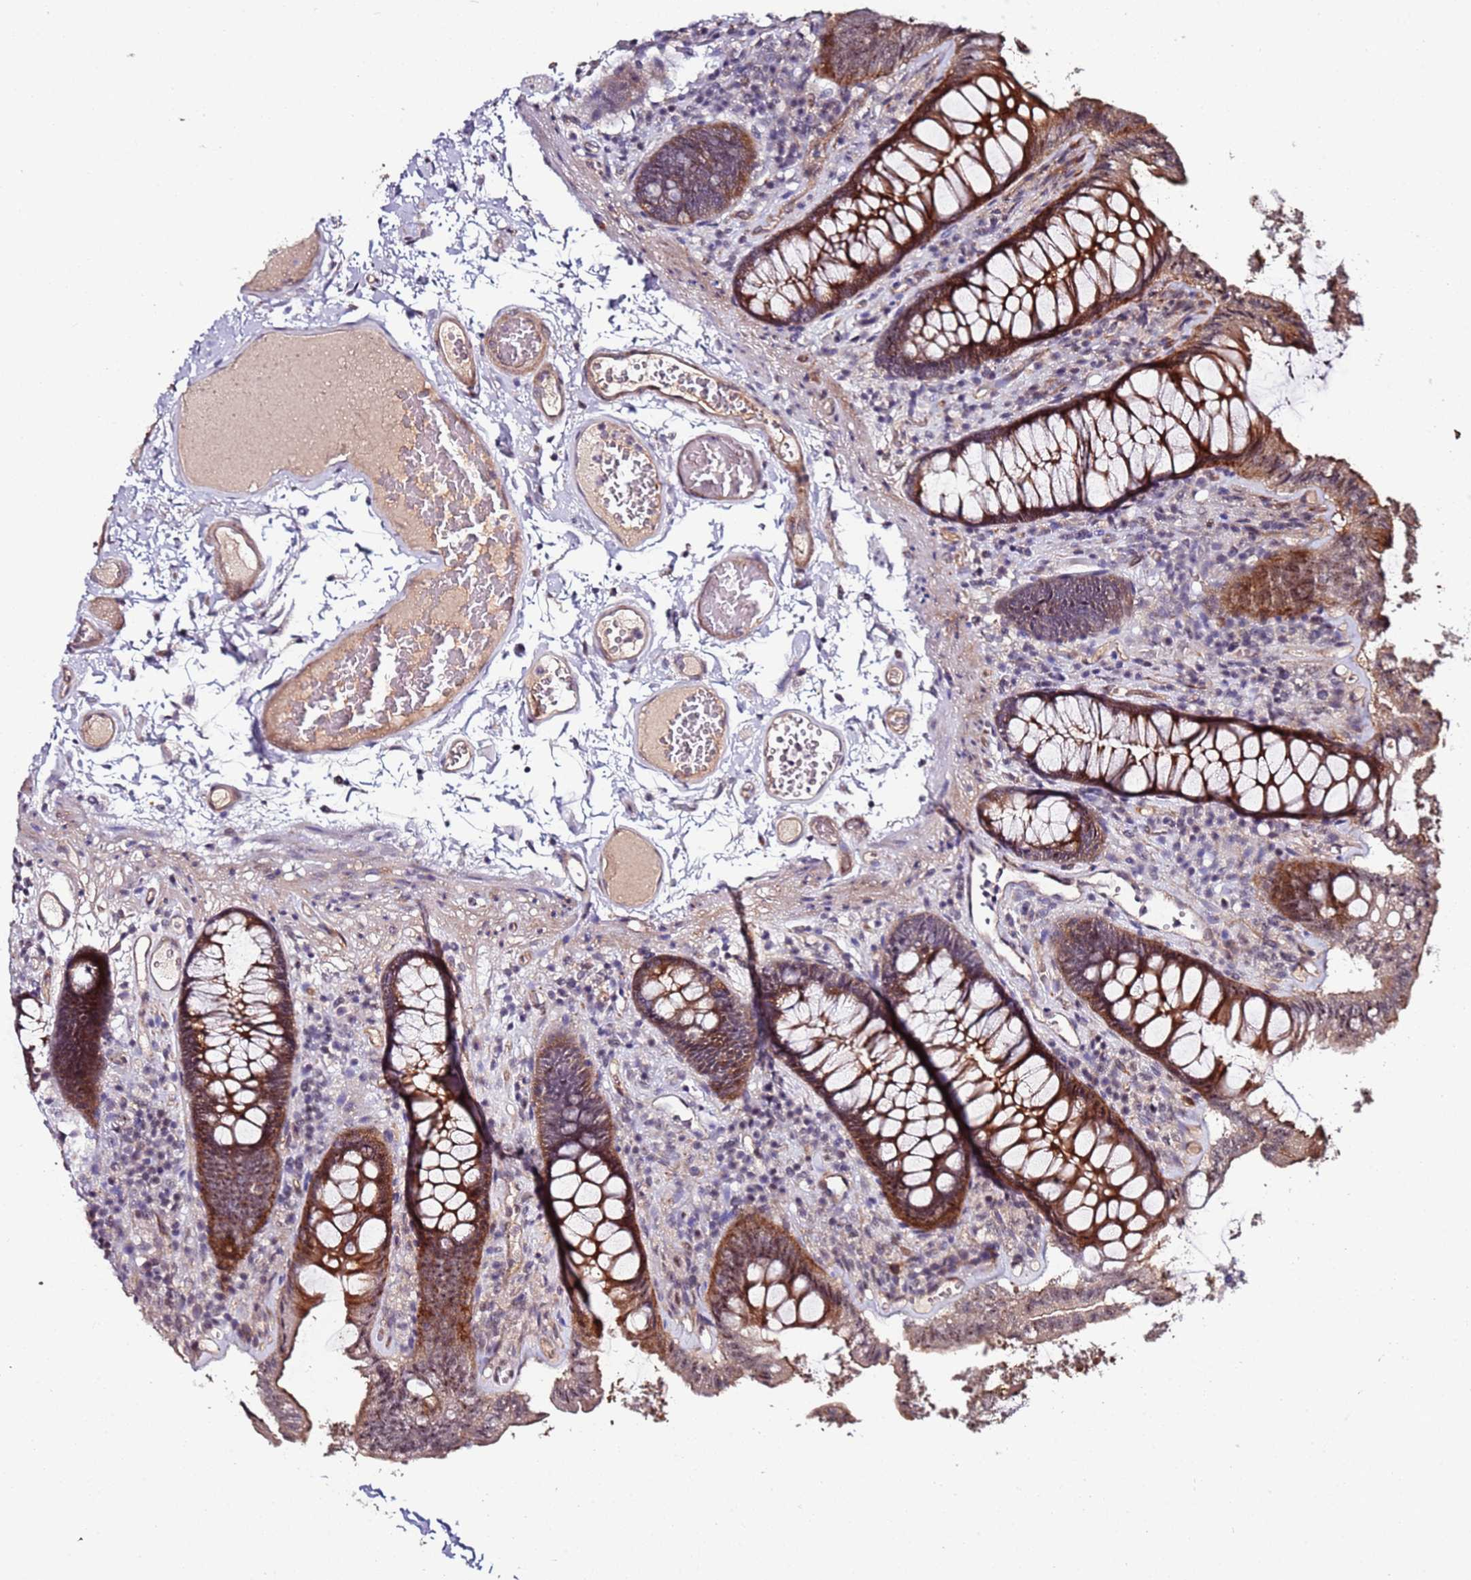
{"staining": {"intensity": "moderate", "quantity": ">75%", "location": "cytoplasmic/membranous"}, "tissue": "colon", "cell_type": "Endothelial cells", "image_type": "normal", "snomed": [{"axis": "morphology", "description": "Normal tissue, NOS"}, {"axis": "topography", "description": "Colon"}], "caption": "Moderate cytoplasmic/membranous protein expression is present in approximately >75% of endothelial cells in colon.", "gene": "DUSP28", "patient": {"sex": "male", "age": 84}}